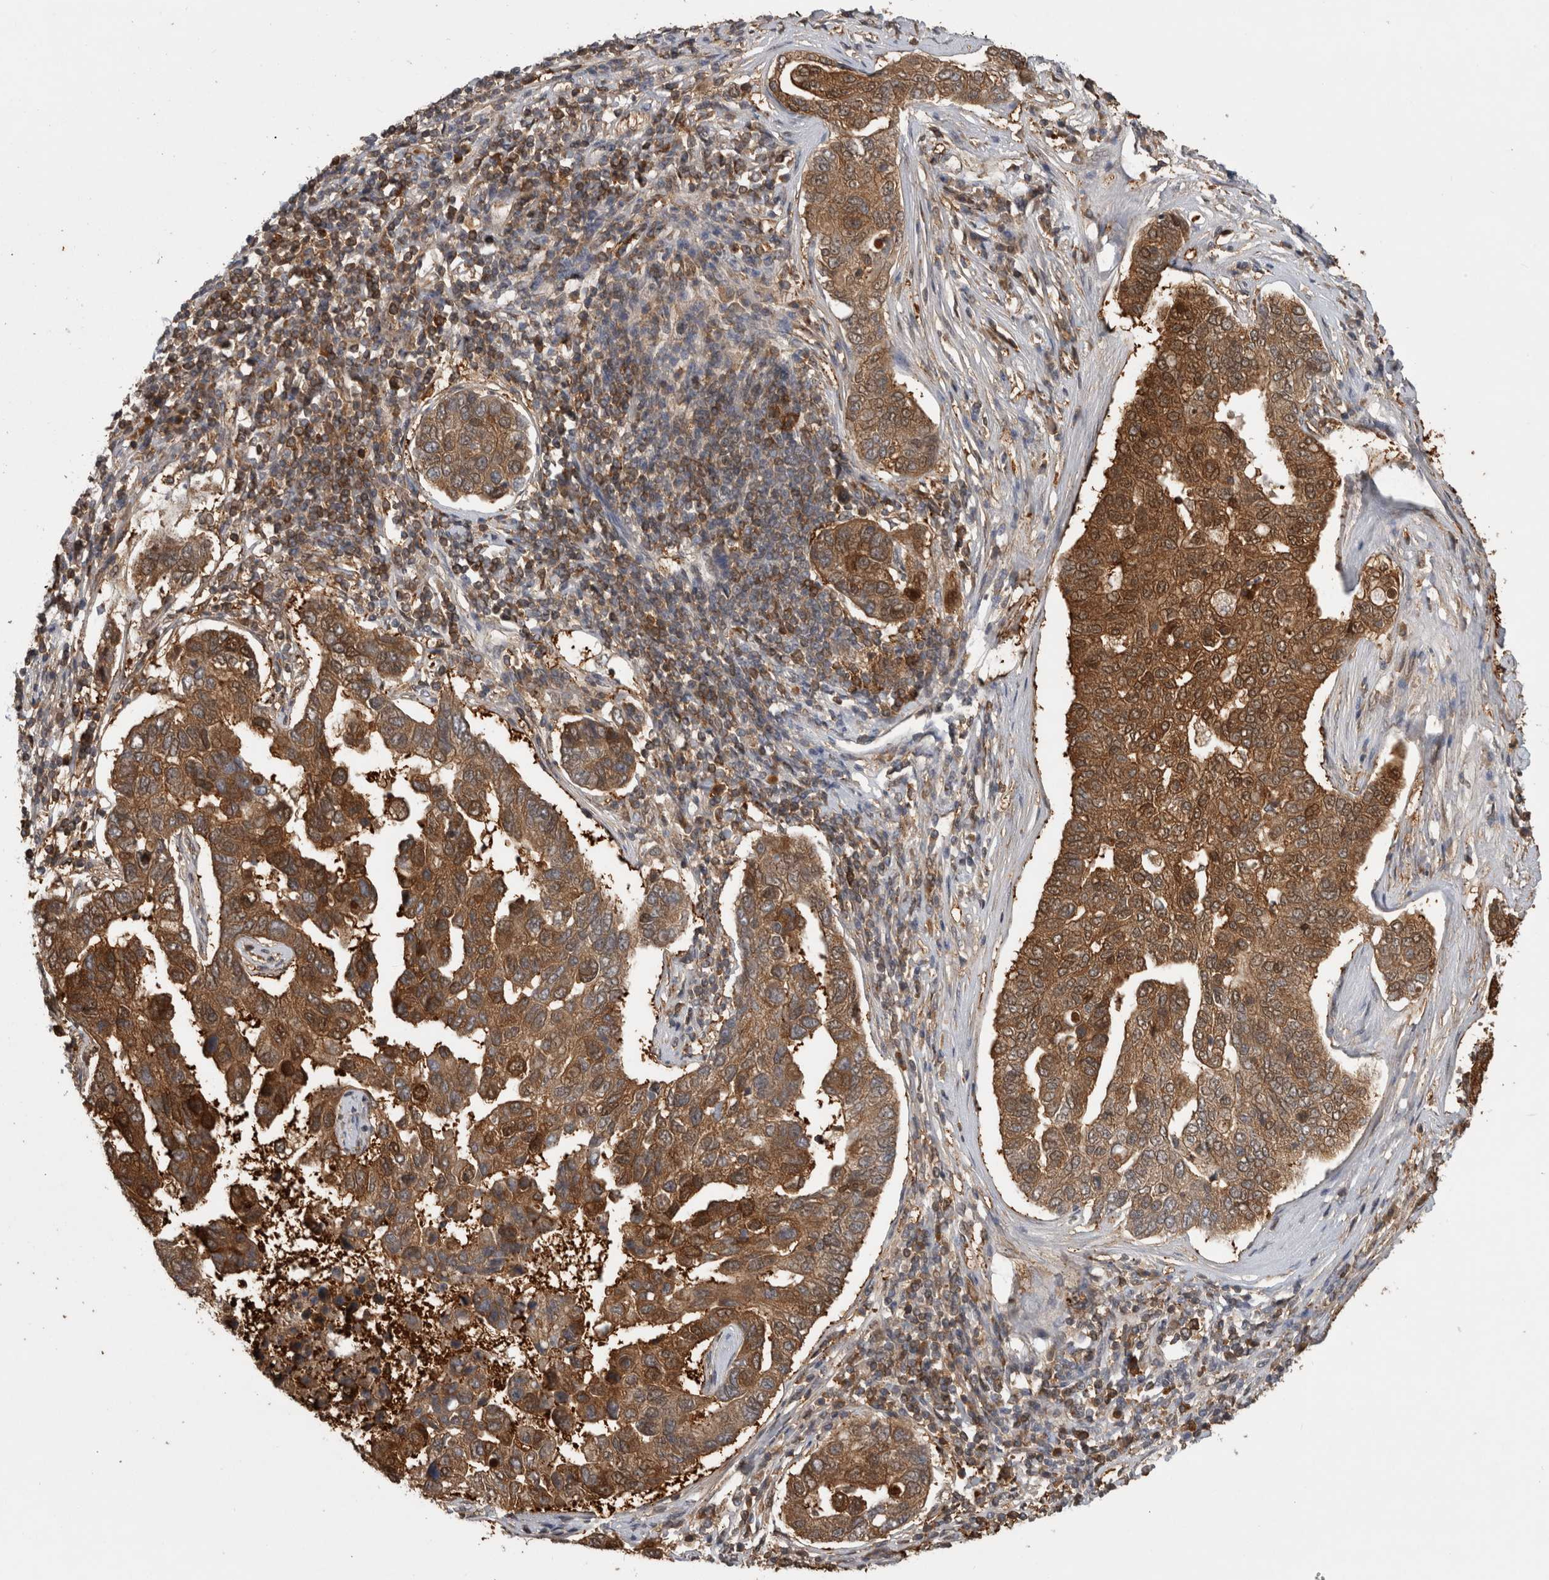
{"staining": {"intensity": "moderate", "quantity": ">75%", "location": "cytoplasmic/membranous"}, "tissue": "pancreatic cancer", "cell_type": "Tumor cells", "image_type": "cancer", "snomed": [{"axis": "morphology", "description": "Adenocarcinoma, NOS"}, {"axis": "topography", "description": "Pancreas"}], "caption": "Protein analysis of adenocarcinoma (pancreatic) tissue demonstrates moderate cytoplasmic/membranous positivity in about >75% of tumor cells. The staining was performed using DAB (3,3'-diaminobenzidine), with brown indicating positive protein expression. Nuclei are stained blue with hematoxylin.", "gene": "ASTN2", "patient": {"sex": "female", "age": 61}}